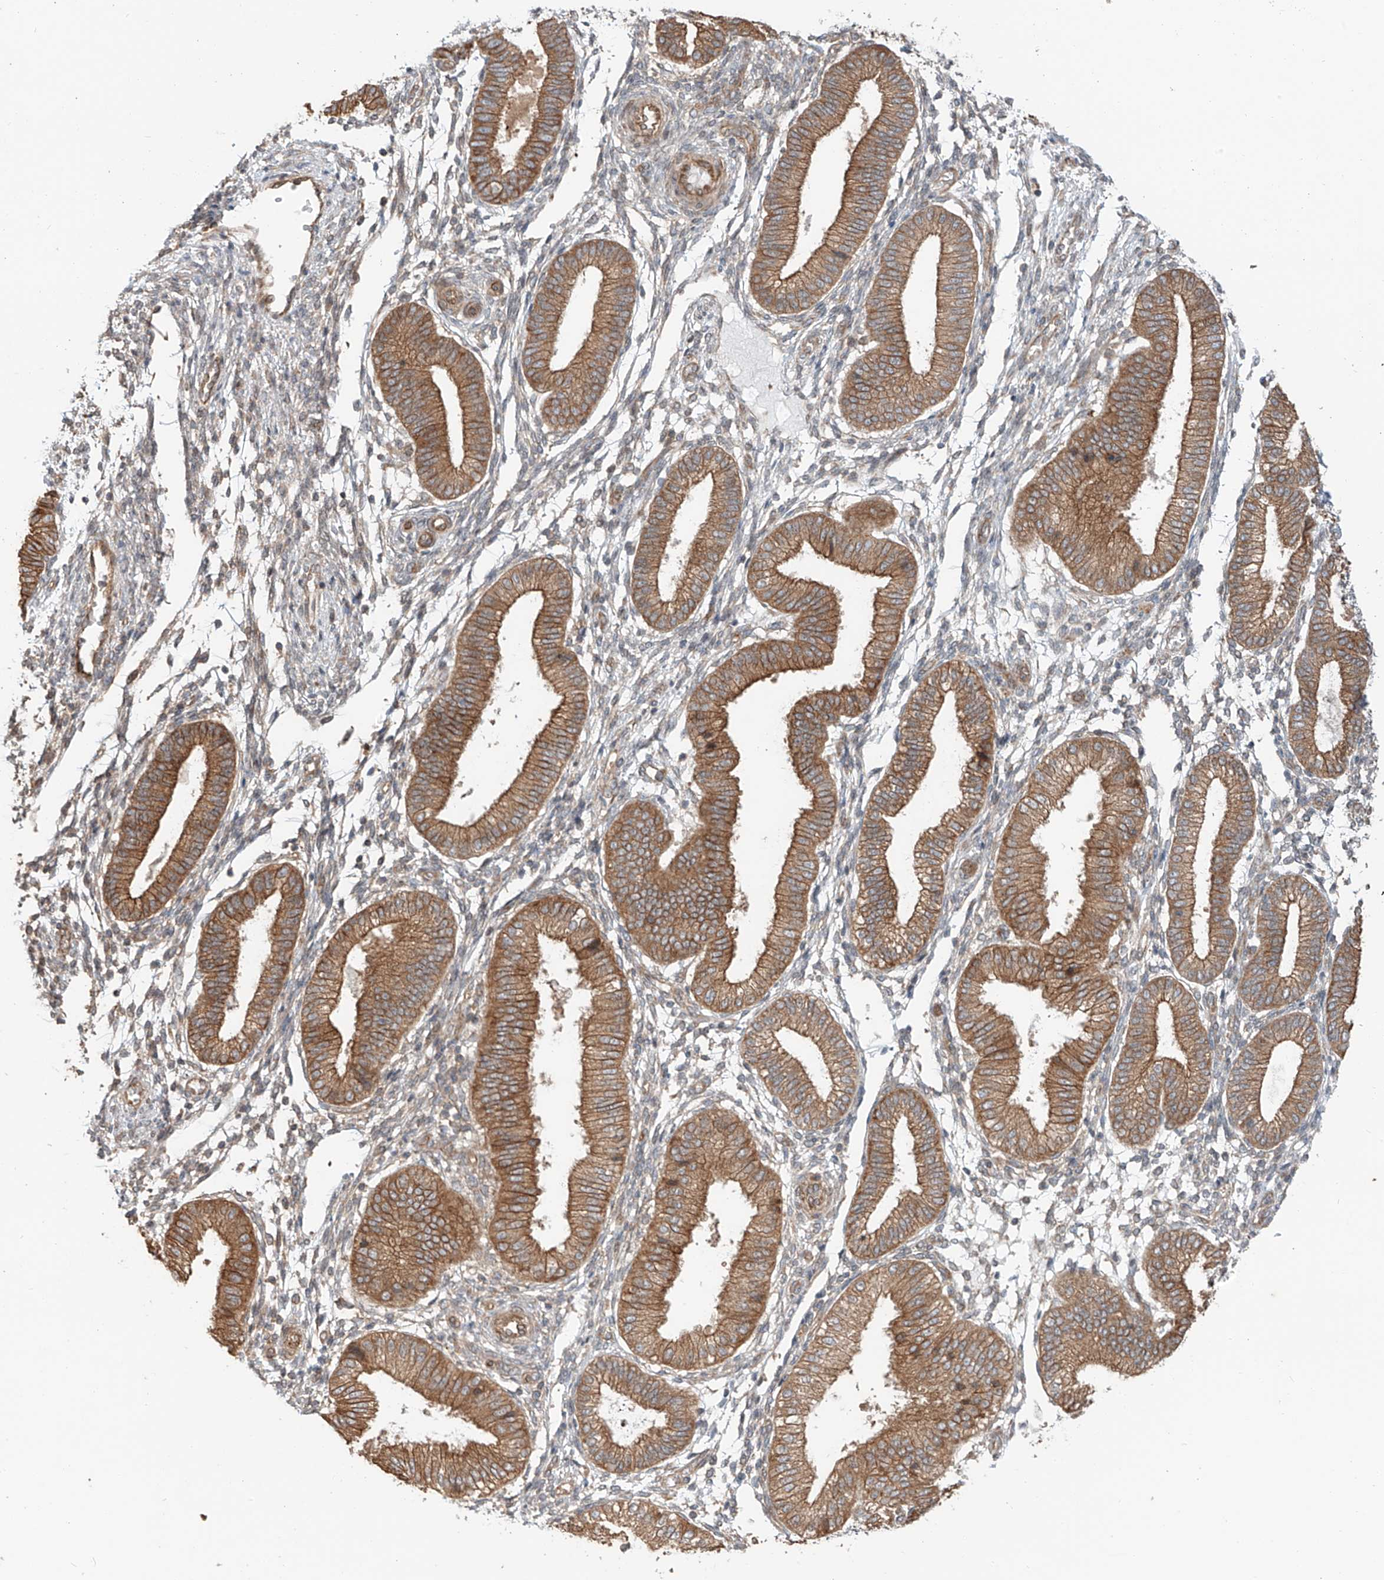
{"staining": {"intensity": "negative", "quantity": "none", "location": "none"}, "tissue": "endometrium", "cell_type": "Cells in endometrial stroma", "image_type": "normal", "snomed": [{"axis": "morphology", "description": "Normal tissue, NOS"}, {"axis": "topography", "description": "Endometrium"}], "caption": "This is an immunohistochemistry micrograph of unremarkable endometrium. There is no expression in cells in endometrial stroma.", "gene": "CEP162", "patient": {"sex": "female", "age": 39}}